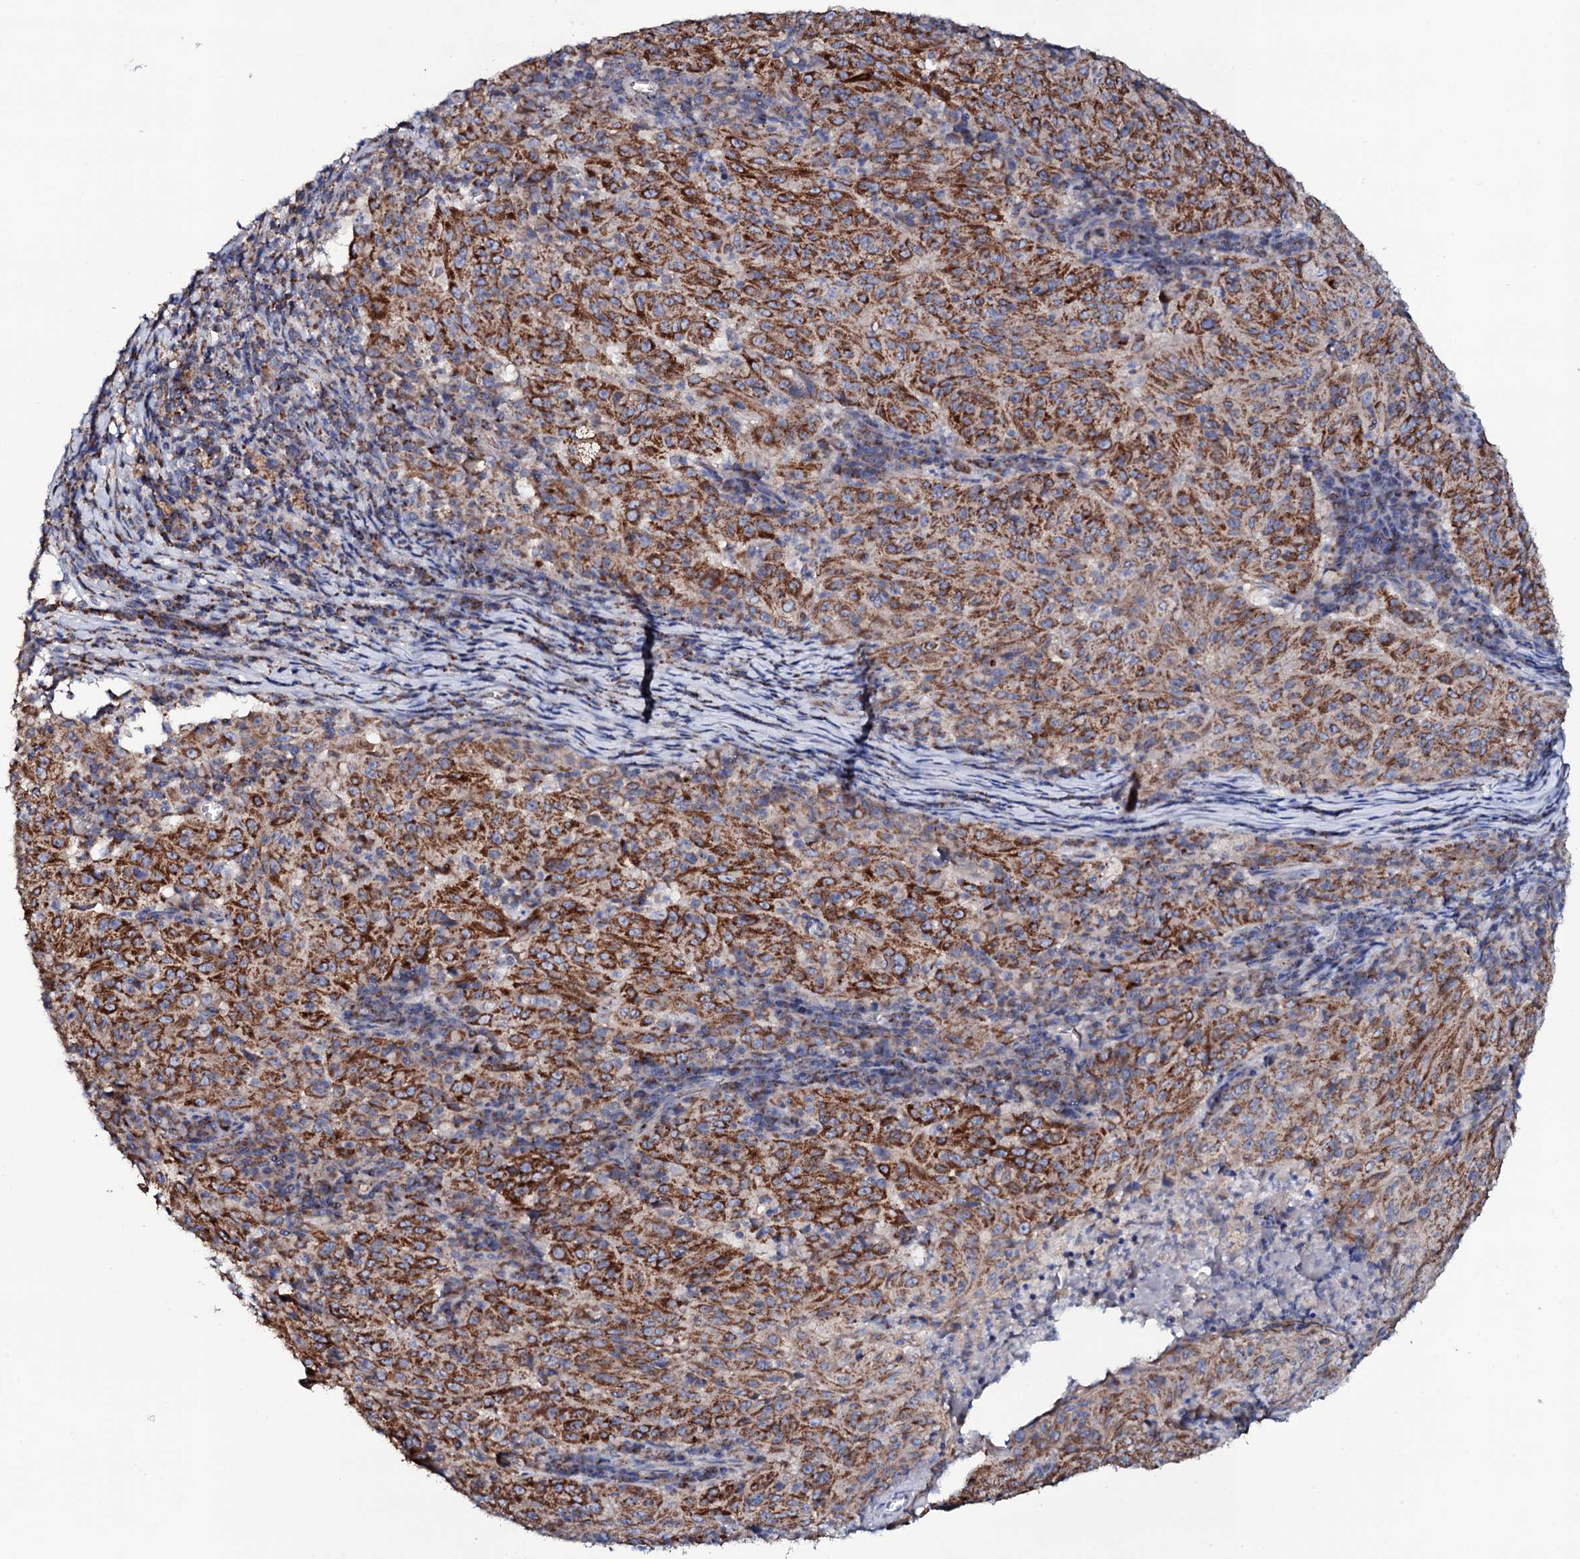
{"staining": {"intensity": "moderate", "quantity": ">75%", "location": "cytoplasmic/membranous"}, "tissue": "pancreatic cancer", "cell_type": "Tumor cells", "image_type": "cancer", "snomed": [{"axis": "morphology", "description": "Adenocarcinoma, NOS"}, {"axis": "topography", "description": "Pancreas"}], "caption": "Pancreatic adenocarcinoma stained with a protein marker displays moderate staining in tumor cells.", "gene": "TCAF2", "patient": {"sex": "male", "age": 63}}